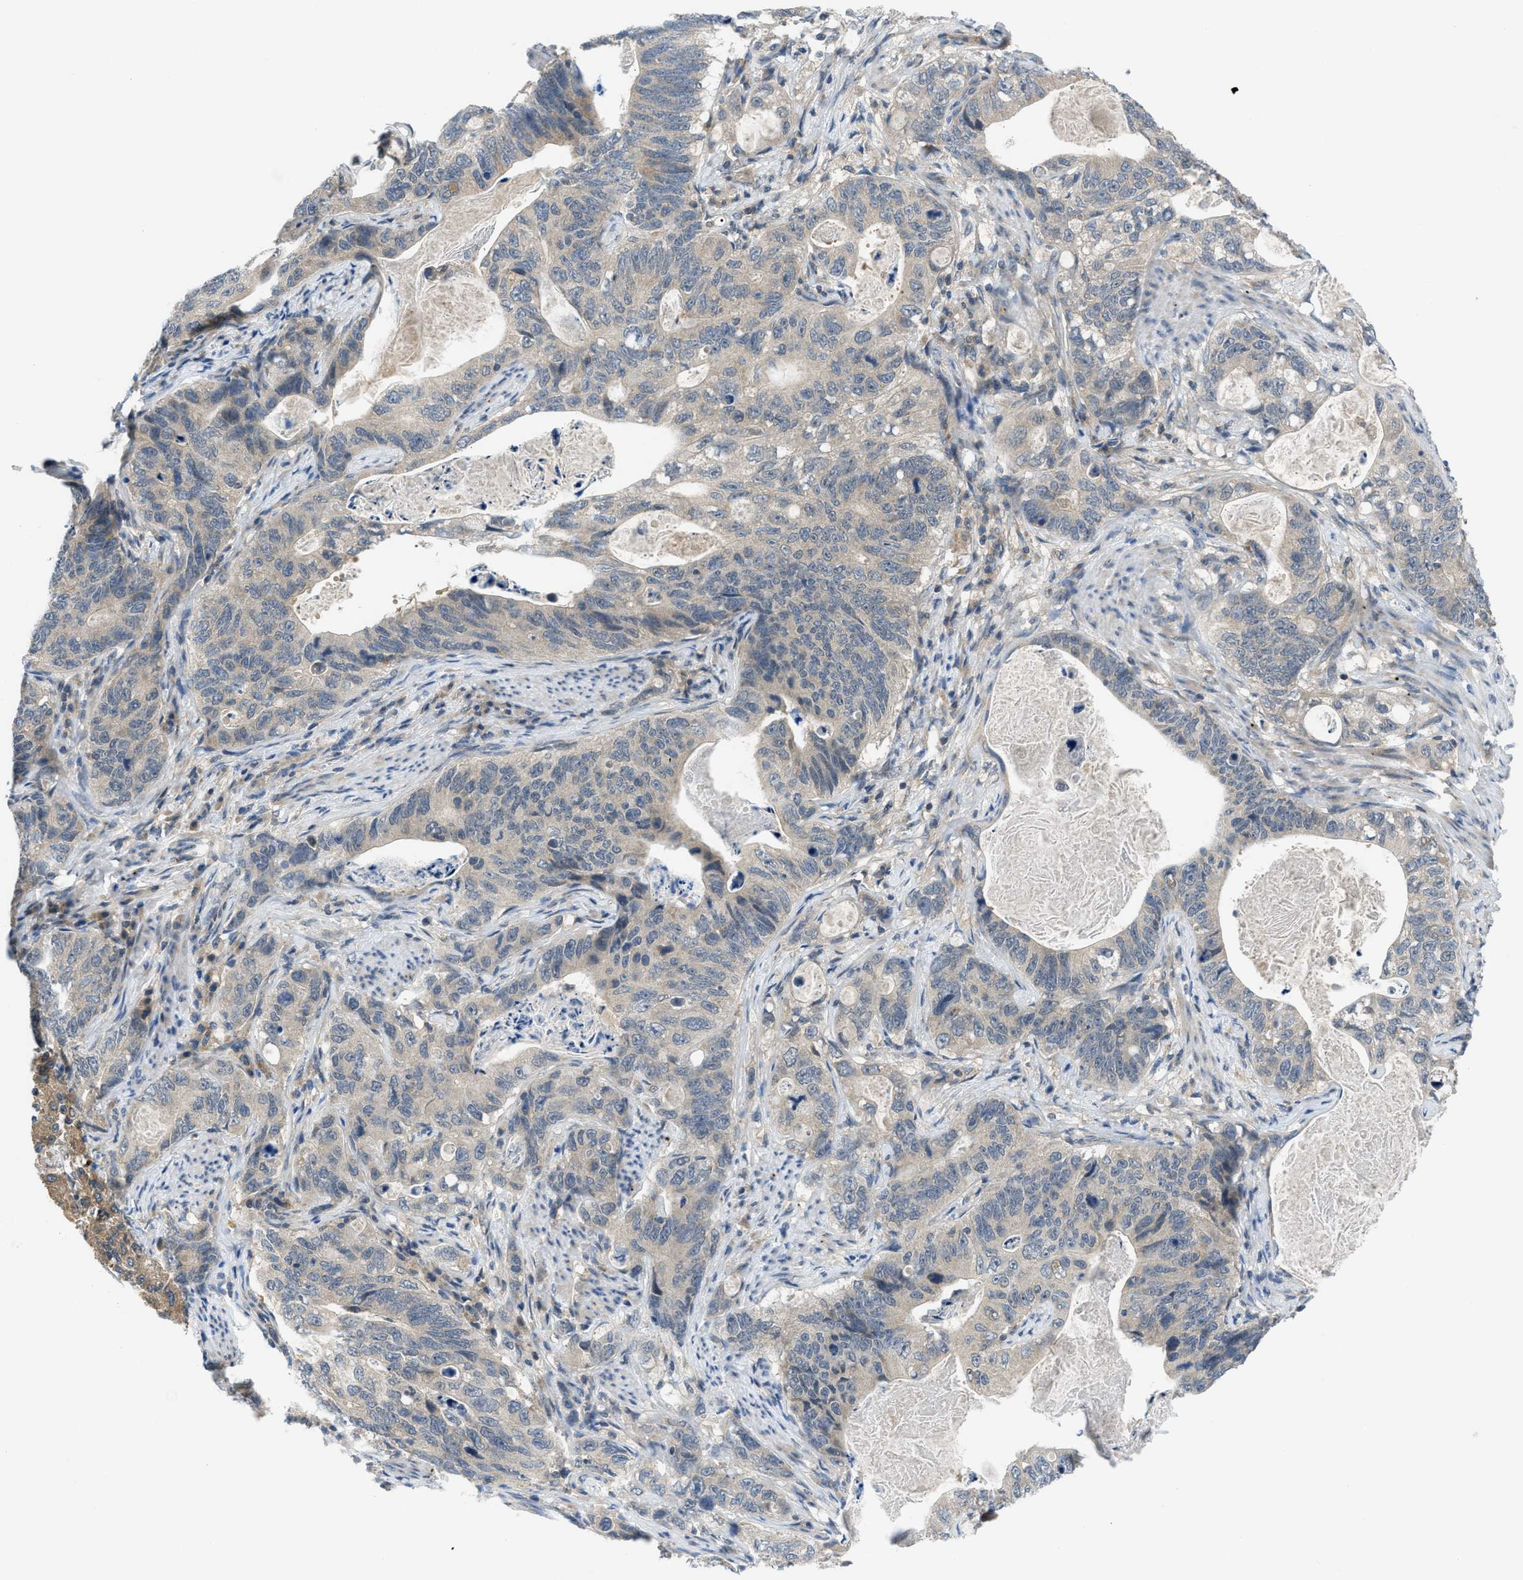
{"staining": {"intensity": "weak", "quantity": ">75%", "location": "cytoplasmic/membranous"}, "tissue": "stomach cancer", "cell_type": "Tumor cells", "image_type": "cancer", "snomed": [{"axis": "morphology", "description": "Normal tissue, NOS"}, {"axis": "morphology", "description": "Adenocarcinoma, NOS"}, {"axis": "topography", "description": "Stomach"}], "caption": "Stomach cancer tissue demonstrates weak cytoplasmic/membranous positivity in approximately >75% of tumor cells, visualized by immunohistochemistry.", "gene": "PDE7A", "patient": {"sex": "female", "age": 89}}